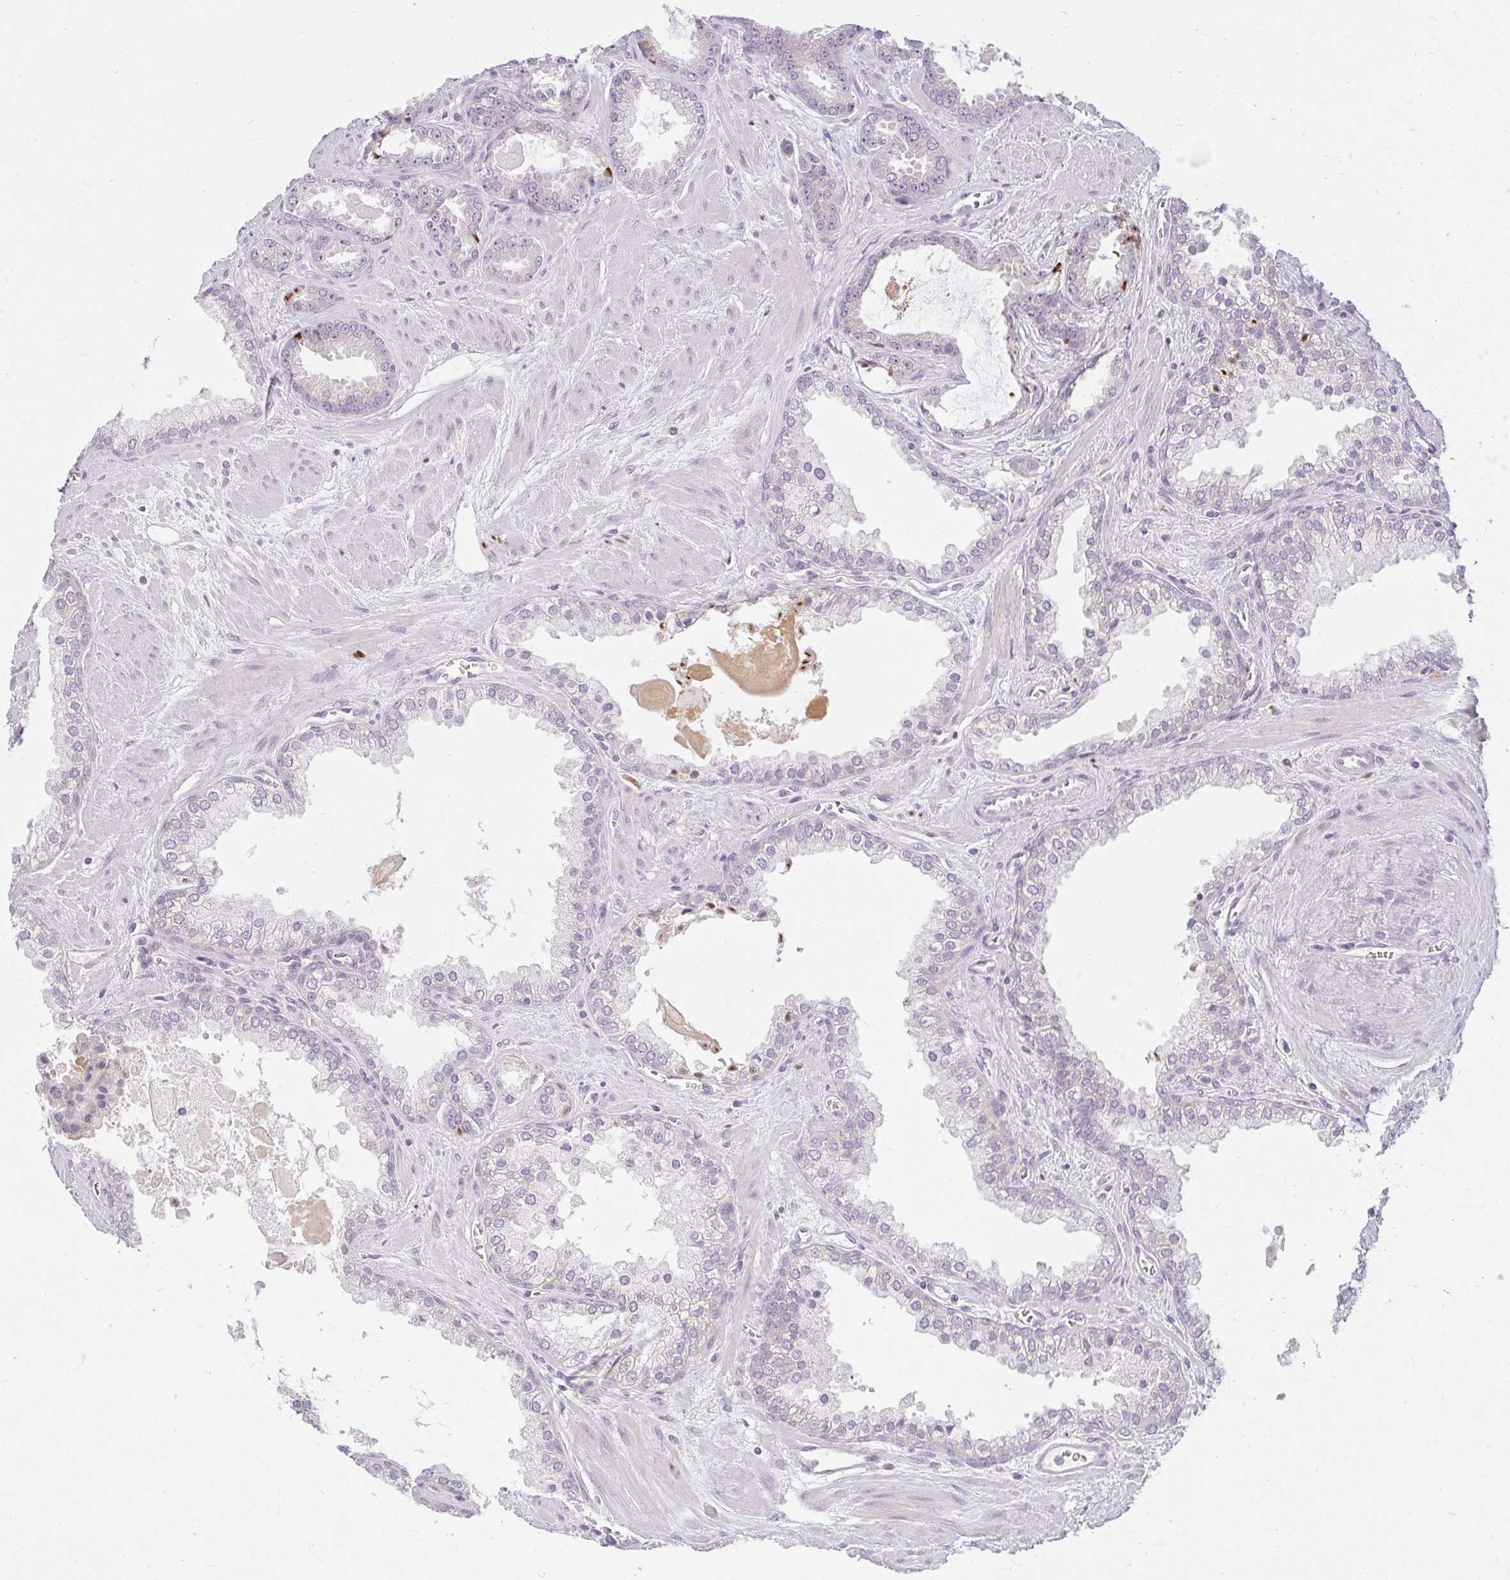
{"staining": {"intensity": "negative", "quantity": "none", "location": "none"}, "tissue": "prostate cancer", "cell_type": "Tumor cells", "image_type": "cancer", "snomed": [{"axis": "morphology", "description": "Adenocarcinoma, Low grade"}, {"axis": "topography", "description": "Prostate"}], "caption": "IHC of prostate adenocarcinoma (low-grade) reveals no positivity in tumor cells.", "gene": "ZFYVE26", "patient": {"sex": "male", "age": 62}}